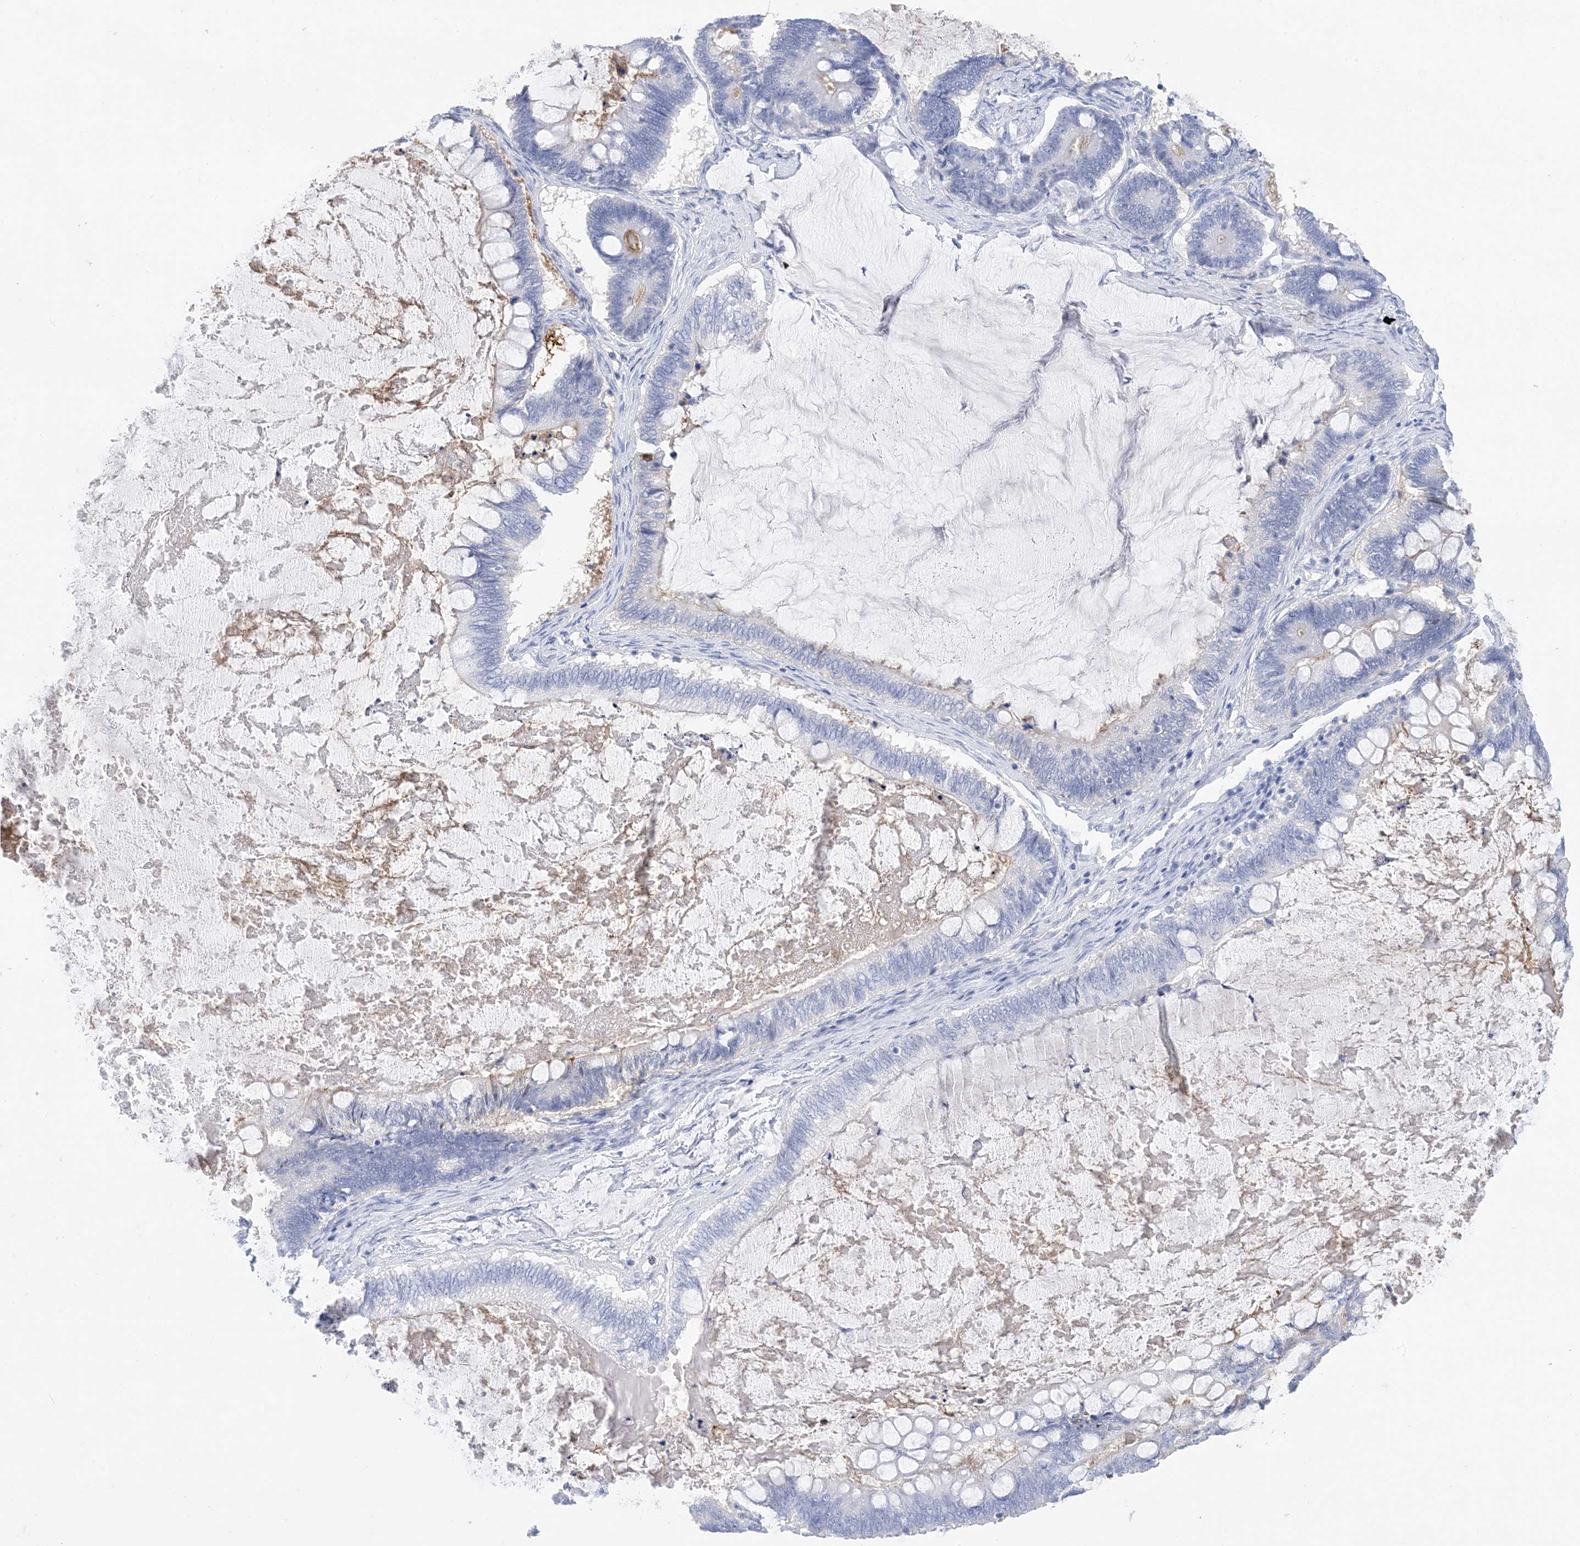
{"staining": {"intensity": "negative", "quantity": "none", "location": "none"}, "tissue": "ovarian cancer", "cell_type": "Tumor cells", "image_type": "cancer", "snomed": [{"axis": "morphology", "description": "Cystadenocarcinoma, mucinous, NOS"}, {"axis": "topography", "description": "Ovary"}], "caption": "IHC image of neoplastic tissue: human mucinous cystadenocarcinoma (ovarian) stained with DAB (3,3'-diaminobenzidine) demonstrates no significant protein expression in tumor cells.", "gene": "SH3YL1", "patient": {"sex": "female", "age": 61}}